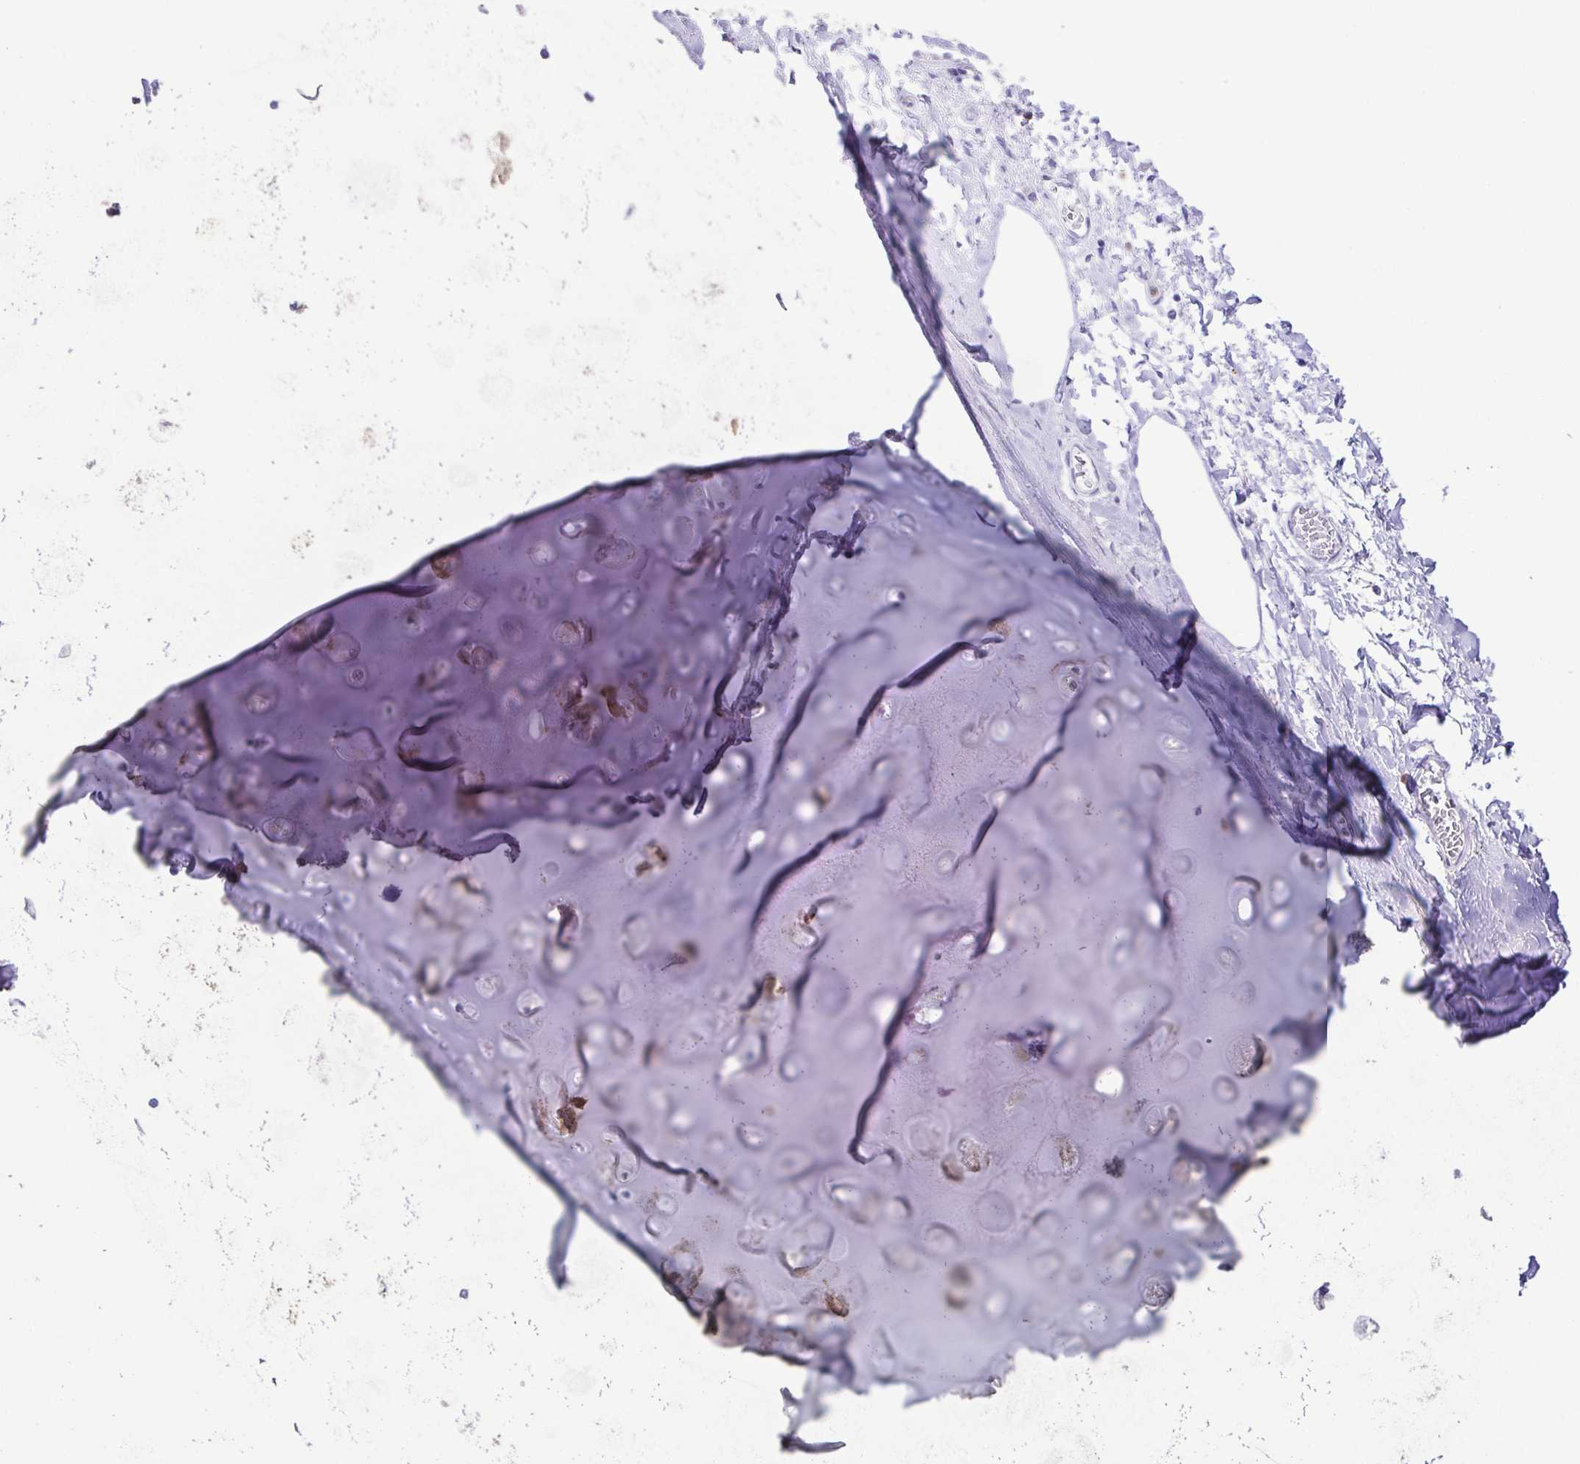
{"staining": {"intensity": "weak", "quantity": "<25%", "location": "cytoplasmic/membranous"}, "tissue": "soft tissue", "cell_type": "Chondrocytes", "image_type": "normal", "snomed": [{"axis": "morphology", "description": "Normal tissue, NOS"}, {"axis": "topography", "description": "Cartilage tissue"}, {"axis": "topography", "description": "Bronchus"}, {"axis": "topography", "description": "Peripheral nerve tissue"}], "caption": "Immunohistochemistry photomicrograph of unremarkable human soft tissue stained for a protein (brown), which exhibits no staining in chondrocytes.", "gene": "PGLYRP1", "patient": {"sex": "male", "age": 67}}